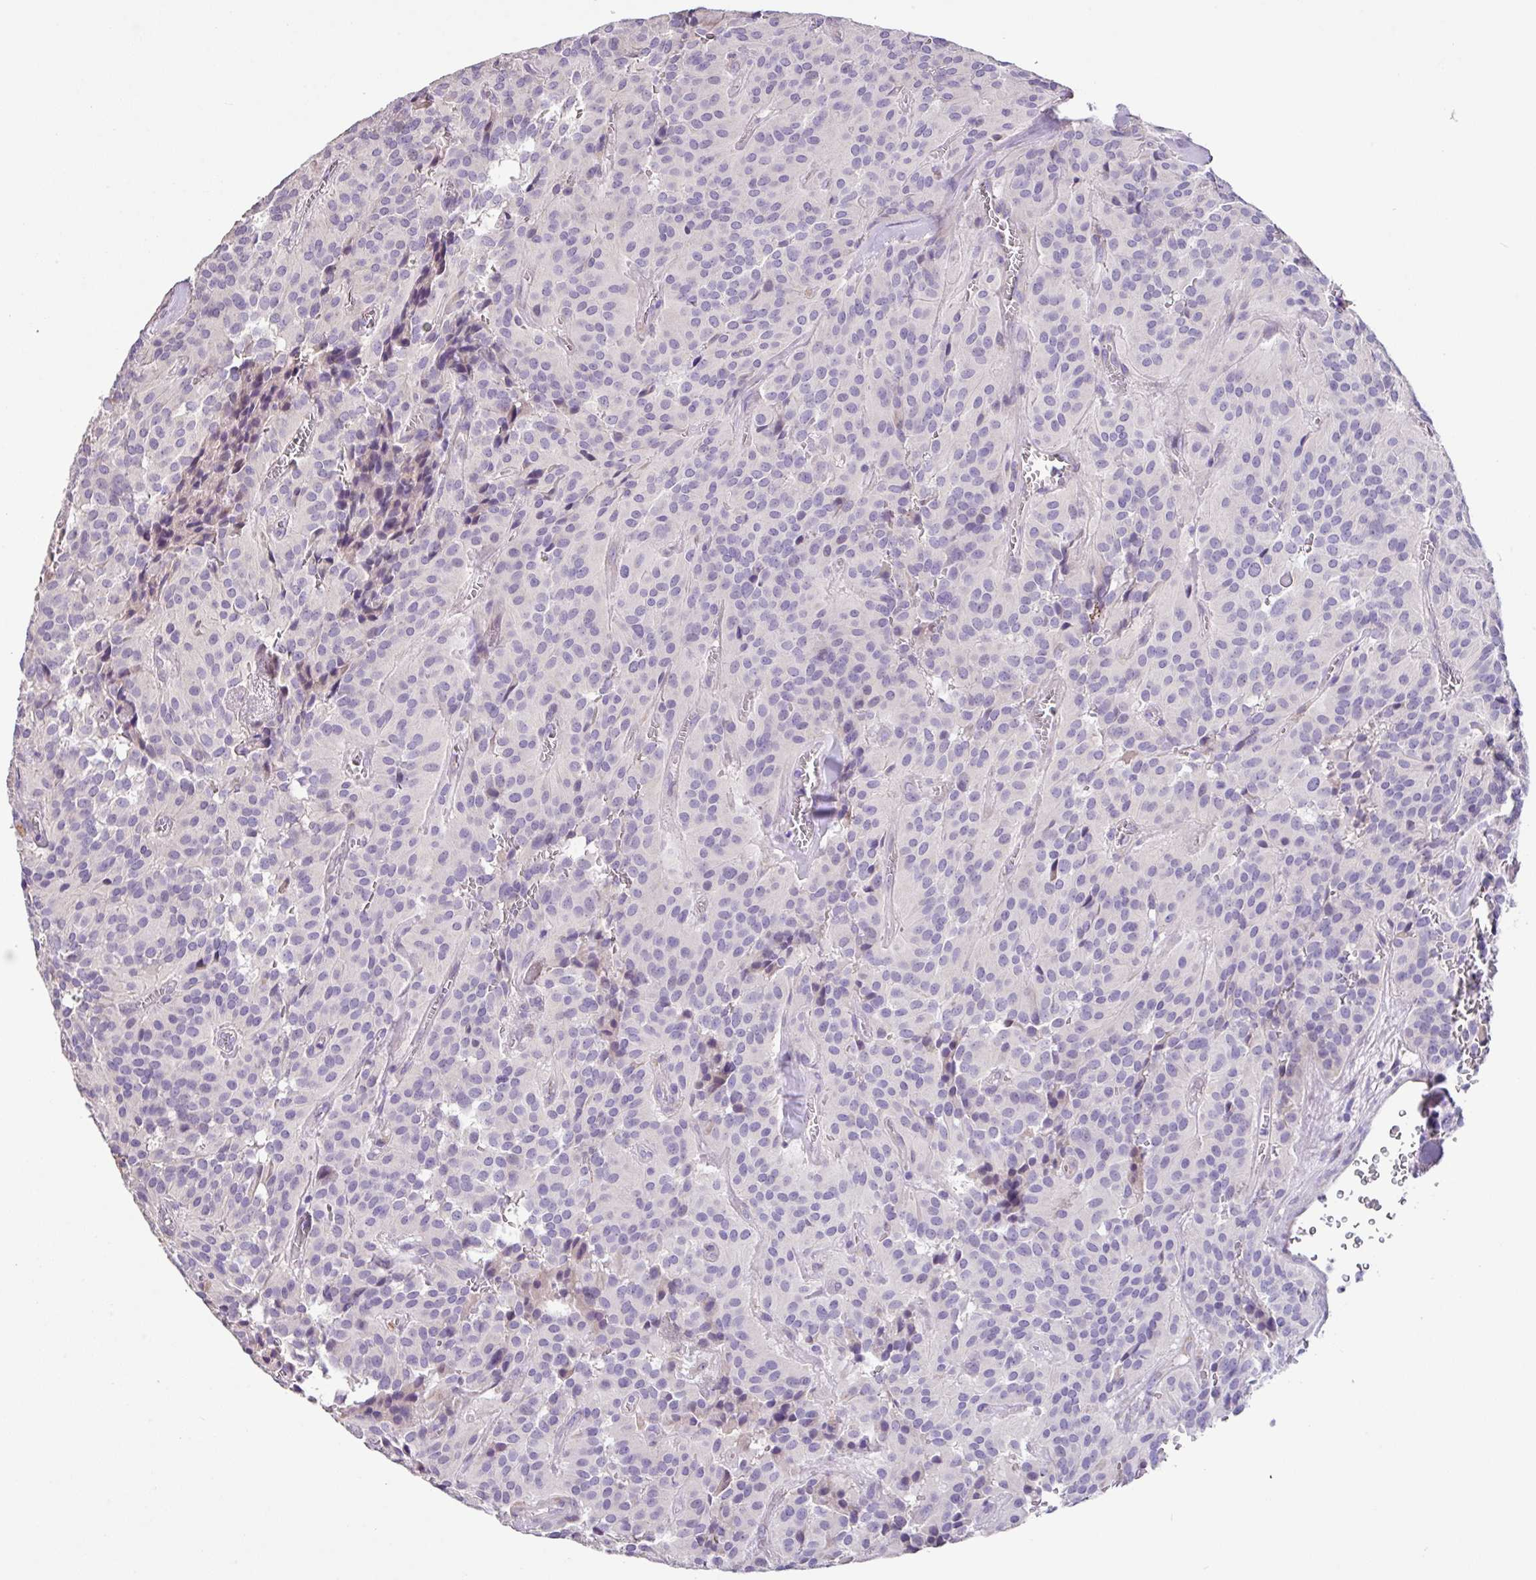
{"staining": {"intensity": "negative", "quantity": "none", "location": "none"}, "tissue": "glioma", "cell_type": "Tumor cells", "image_type": "cancer", "snomed": [{"axis": "morphology", "description": "Glioma, malignant, Low grade"}, {"axis": "topography", "description": "Brain"}], "caption": "Histopathology image shows no significant protein expression in tumor cells of low-grade glioma (malignant).", "gene": "ZG16", "patient": {"sex": "male", "age": 42}}